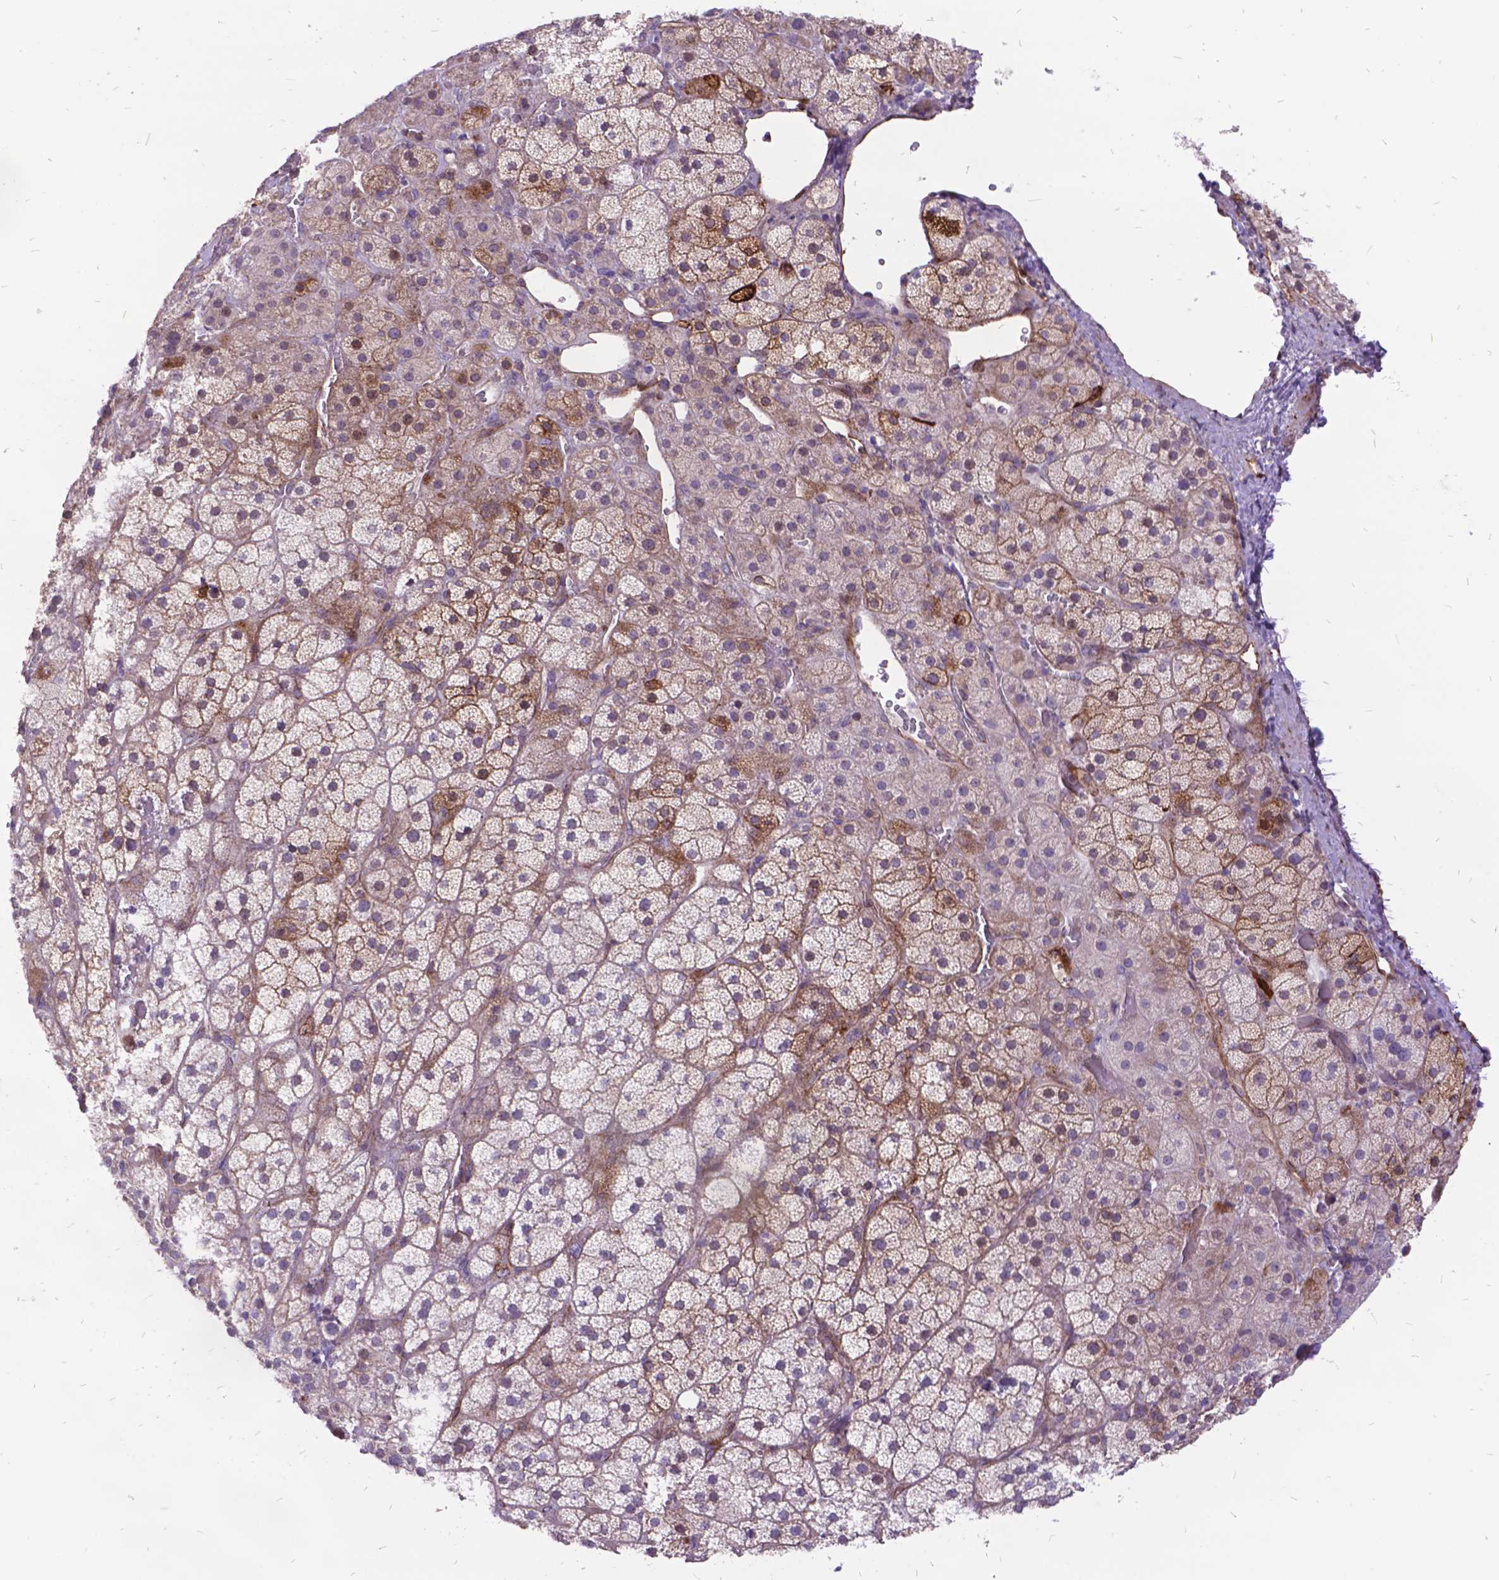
{"staining": {"intensity": "strong", "quantity": "25%-75%", "location": "cytoplasmic/membranous"}, "tissue": "adrenal gland", "cell_type": "Glandular cells", "image_type": "normal", "snomed": [{"axis": "morphology", "description": "Normal tissue, NOS"}, {"axis": "topography", "description": "Adrenal gland"}], "caption": "Adrenal gland stained for a protein (brown) exhibits strong cytoplasmic/membranous positive positivity in about 25%-75% of glandular cells.", "gene": "GRB7", "patient": {"sex": "male", "age": 57}}